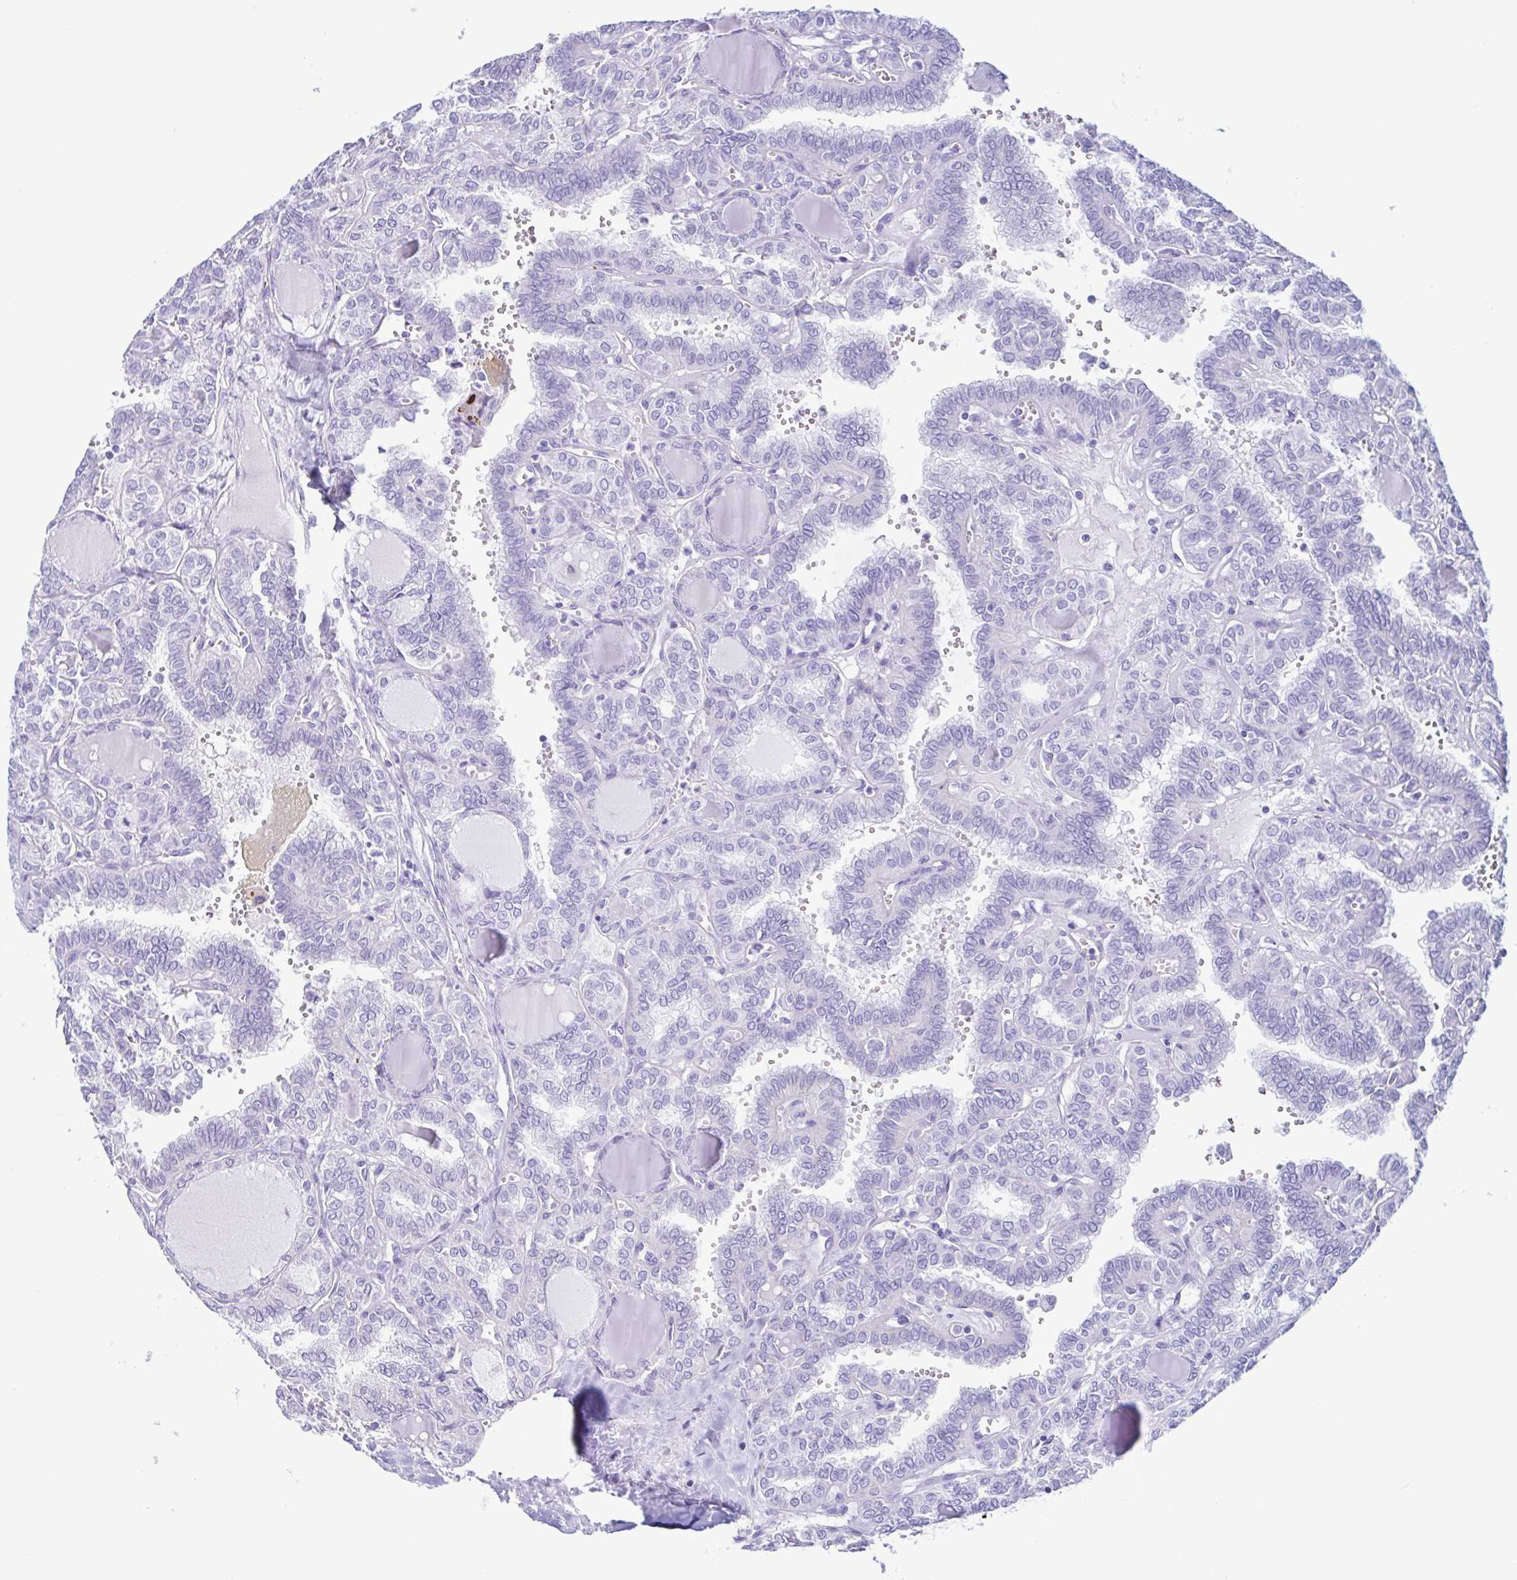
{"staining": {"intensity": "negative", "quantity": "none", "location": "none"}, "tissue": "thyroid cancer", "cell_type": "Tumor cells", "image_type": "cancer", "snomed": [{"axis": "morphology", "description": "Papillary adenocarcinoma, NOS"}, {"axis": "topography", "description": "Thyroid gland"}], "caption": "Photomicrograph shows no protein staining in tumor cells of thyroid cancer (papillary adenocarcinoma) tissue.", "gene": "ACTRT3", "patient": {"sex": "female", "age": 41}}